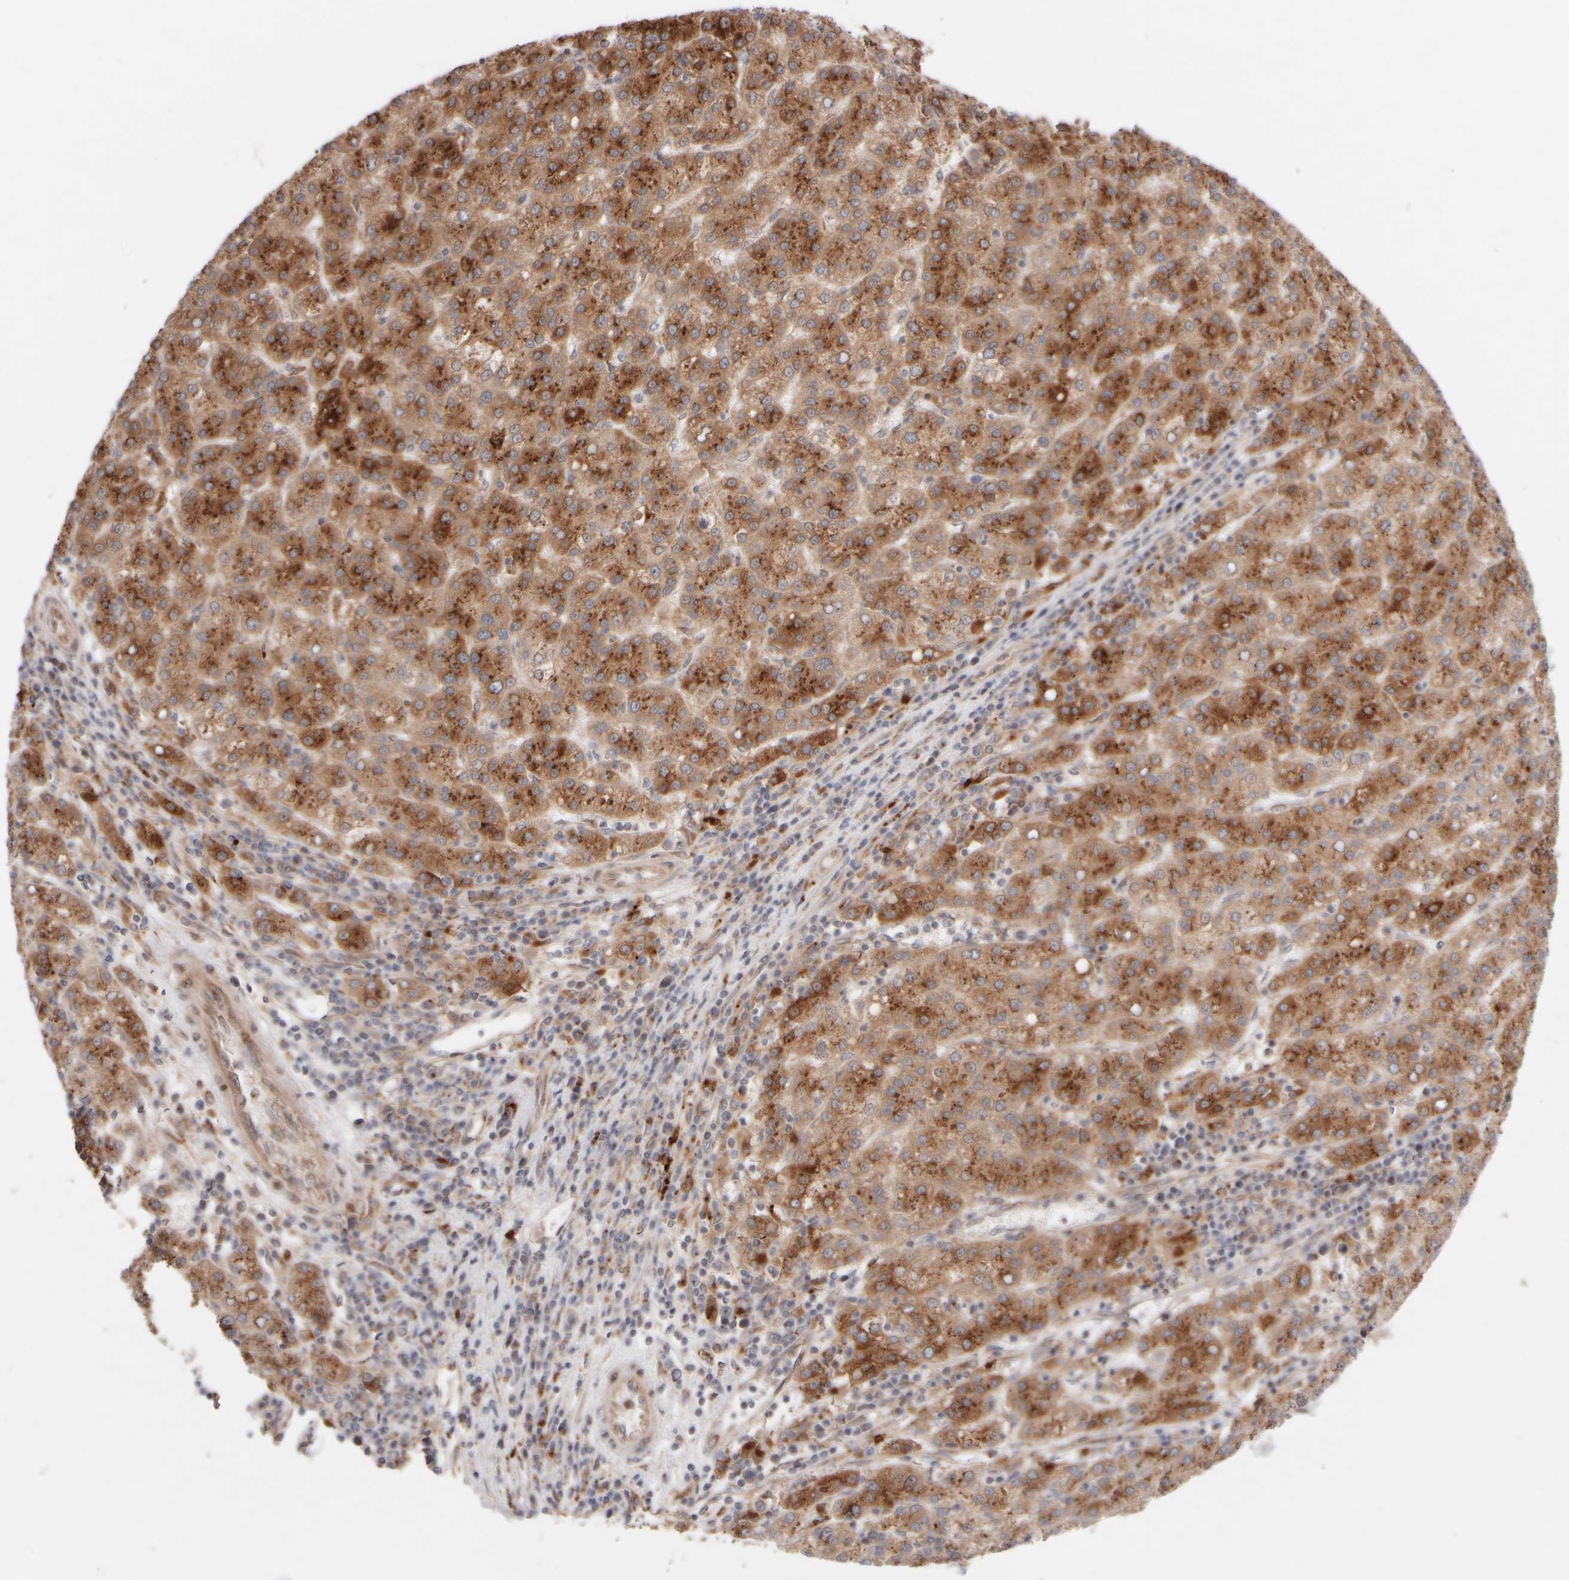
{"staining": {"intensity": "strong", "quantity": ">75%", "location": "cytoplasmic/membranous"}, "tissue": "liver cancer", "cell_type": "Tumor cells", "image_type": "cancer", "snomed": [{"axis": "morphology", "description": "Carcinoma, Hepatocellular, NOS"}, {"axis": "topography", "description": "Liver"}], "caption": "Tumor cells show high levels of strong cytoplasmic/membranous staining in about >75% of cells in human liver cancer.", "gene": "GCN1", "patient": {"sex": "female", "age": 58}}